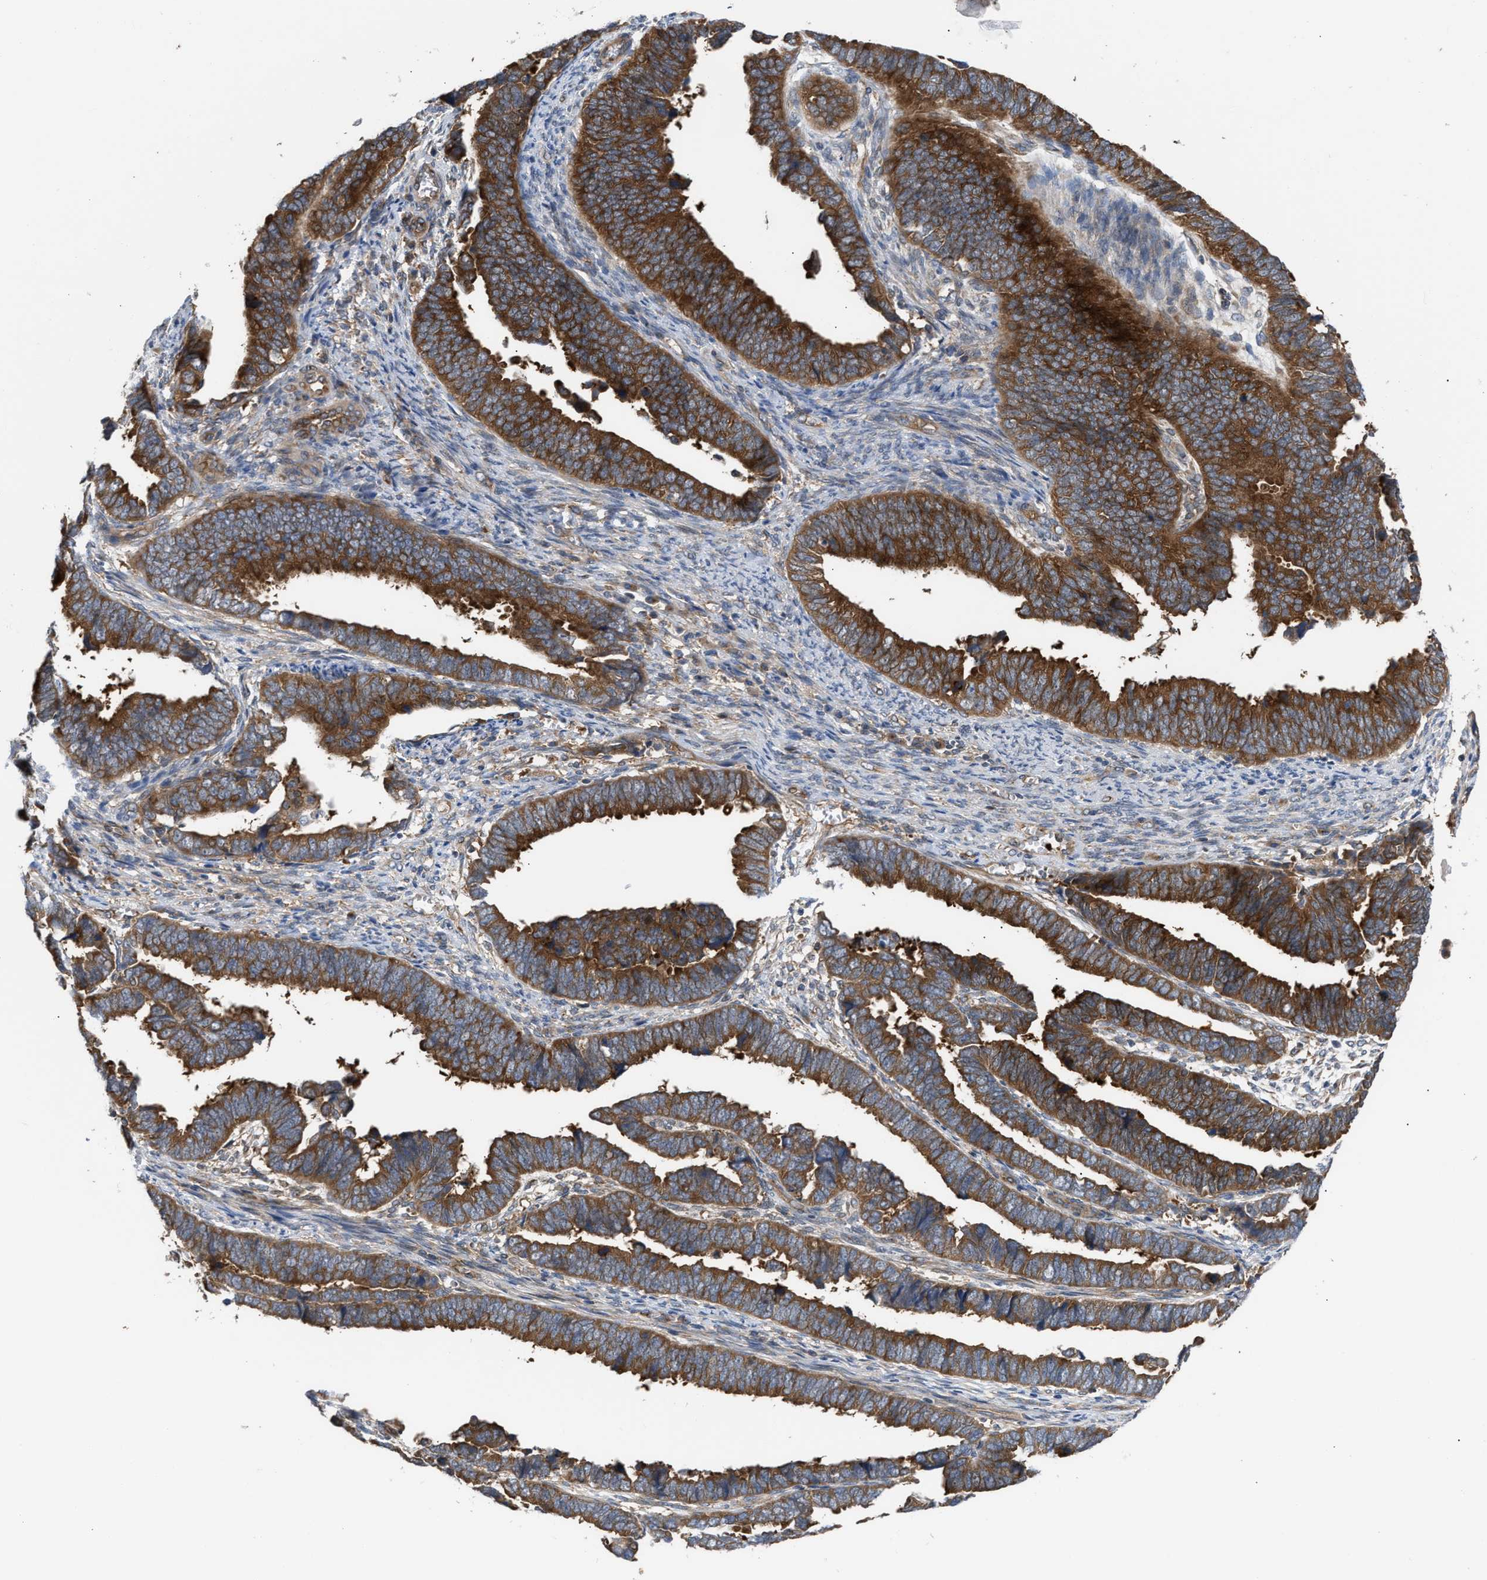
{"staining": {"intensity": "strong", "quantity": ">75%", "location": "cytoplasmic/membranous"}, "tissue": "endometrial cancer", "cell_type": "Tumor cells", "image_type": "cancer", "snomed": [{"axis": "morphology", "description": "Adenocarcinoma, NOS"}, {"axis": "topography", "description": "Endometrium"}], "caption": "Endometrial cancer (adenocarcinoma) stained with a brown dye demonstrates strong cytoplasmic/membranous positive expression in approximately >75% of tumor cells.", "gene": "LAPTM4B", "patient": {"sex": "female", "age": 75}}